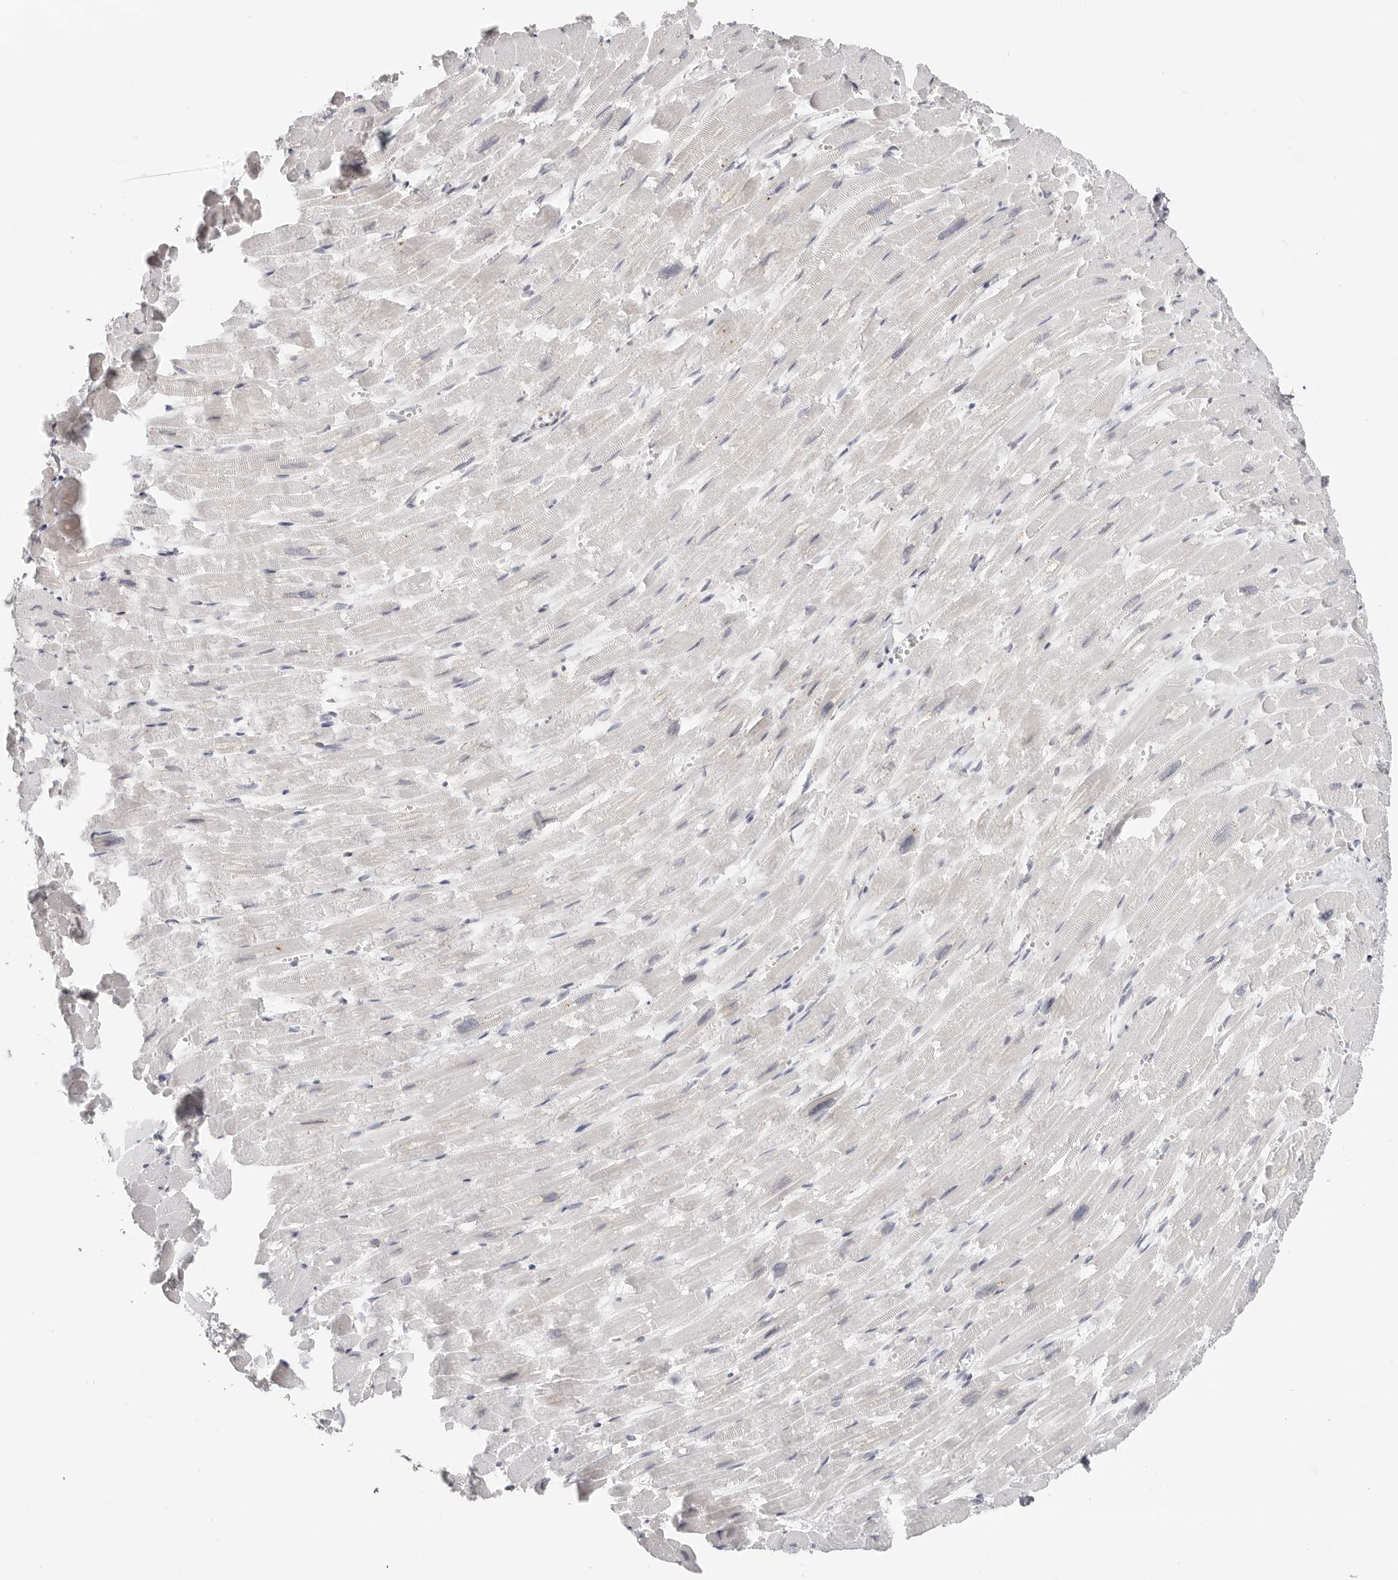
{"staining": {"intensity": "negative", "quantity": "none", "location": "none"}, "tissue": "heart muscle", "cell_type": "Cardiomyocytes", "image_type": "normal", "snomed": [{"axis": "morphology", "description": "Normal tissue, NOS"}, {"axis": "topography", "description": "Heart"}], "caption": "The histopathology image shows no staining of cardiomyocytes in unremarkable heart muscle.", "gene": "IL32", "patient": {"sex": "male", "age": 54}}